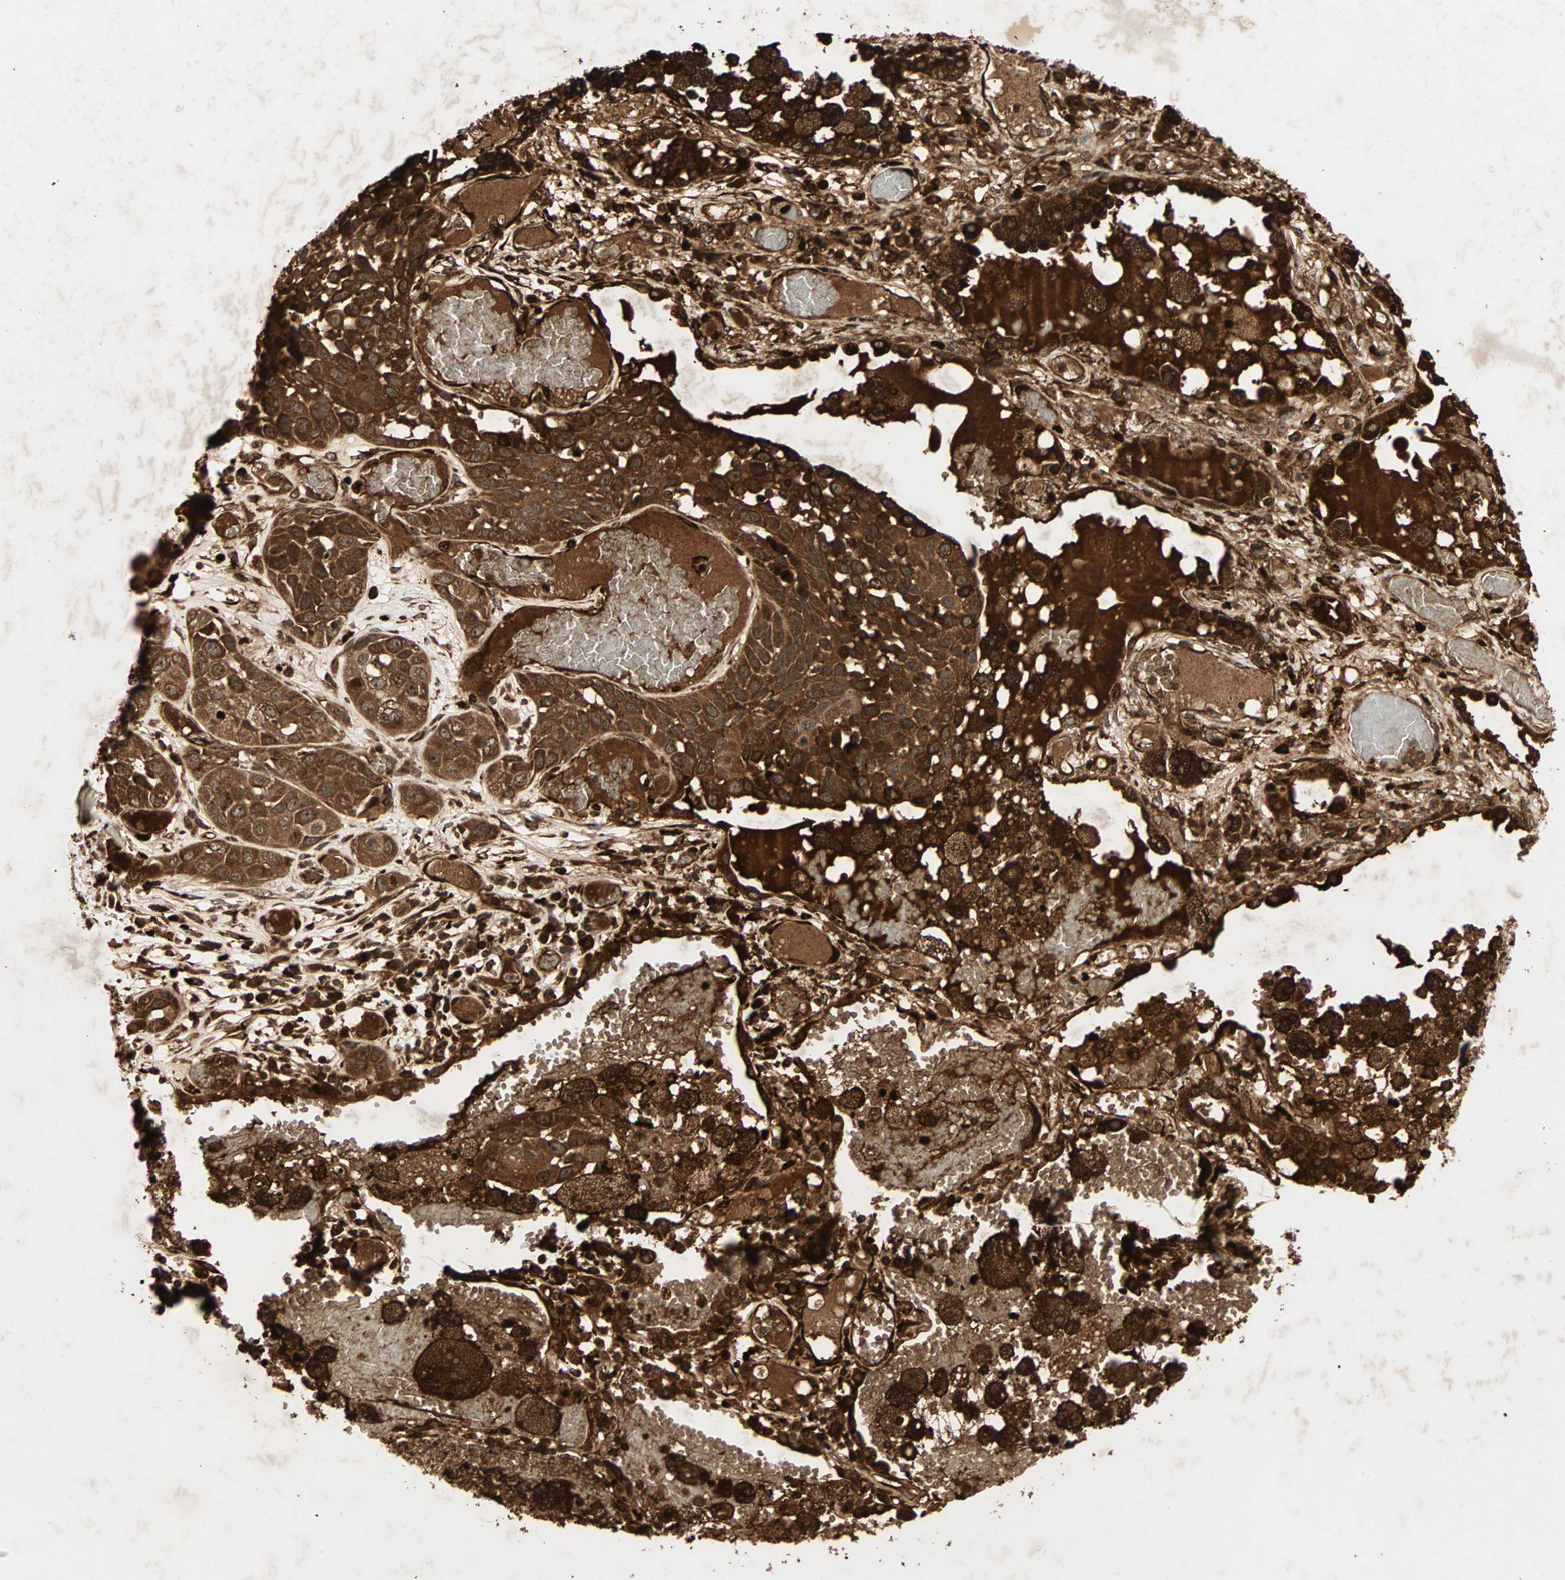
{"staining": {"intensity": "strong", "quantity": ">75%", "location": "cytoplasmic/membranous"}, "tissue": "lung cancer", "cell_type": "Tumor cells", "image_type": "cancer", "snomed": [{"axis": "morphology", "description": "Squamous cell carcinoma, NOS"}, {"axis": "topography", "description": "Lung"}], "caption": "There is high levels of strong cytoplasmic/membranous staining in tumor cells of lung cancer (squamous cell carcinoma), as demonstrated by immunohistochemical staining (brown color).", "gene": "RFFL", "patient": {"sex": "male", "age": 71}}